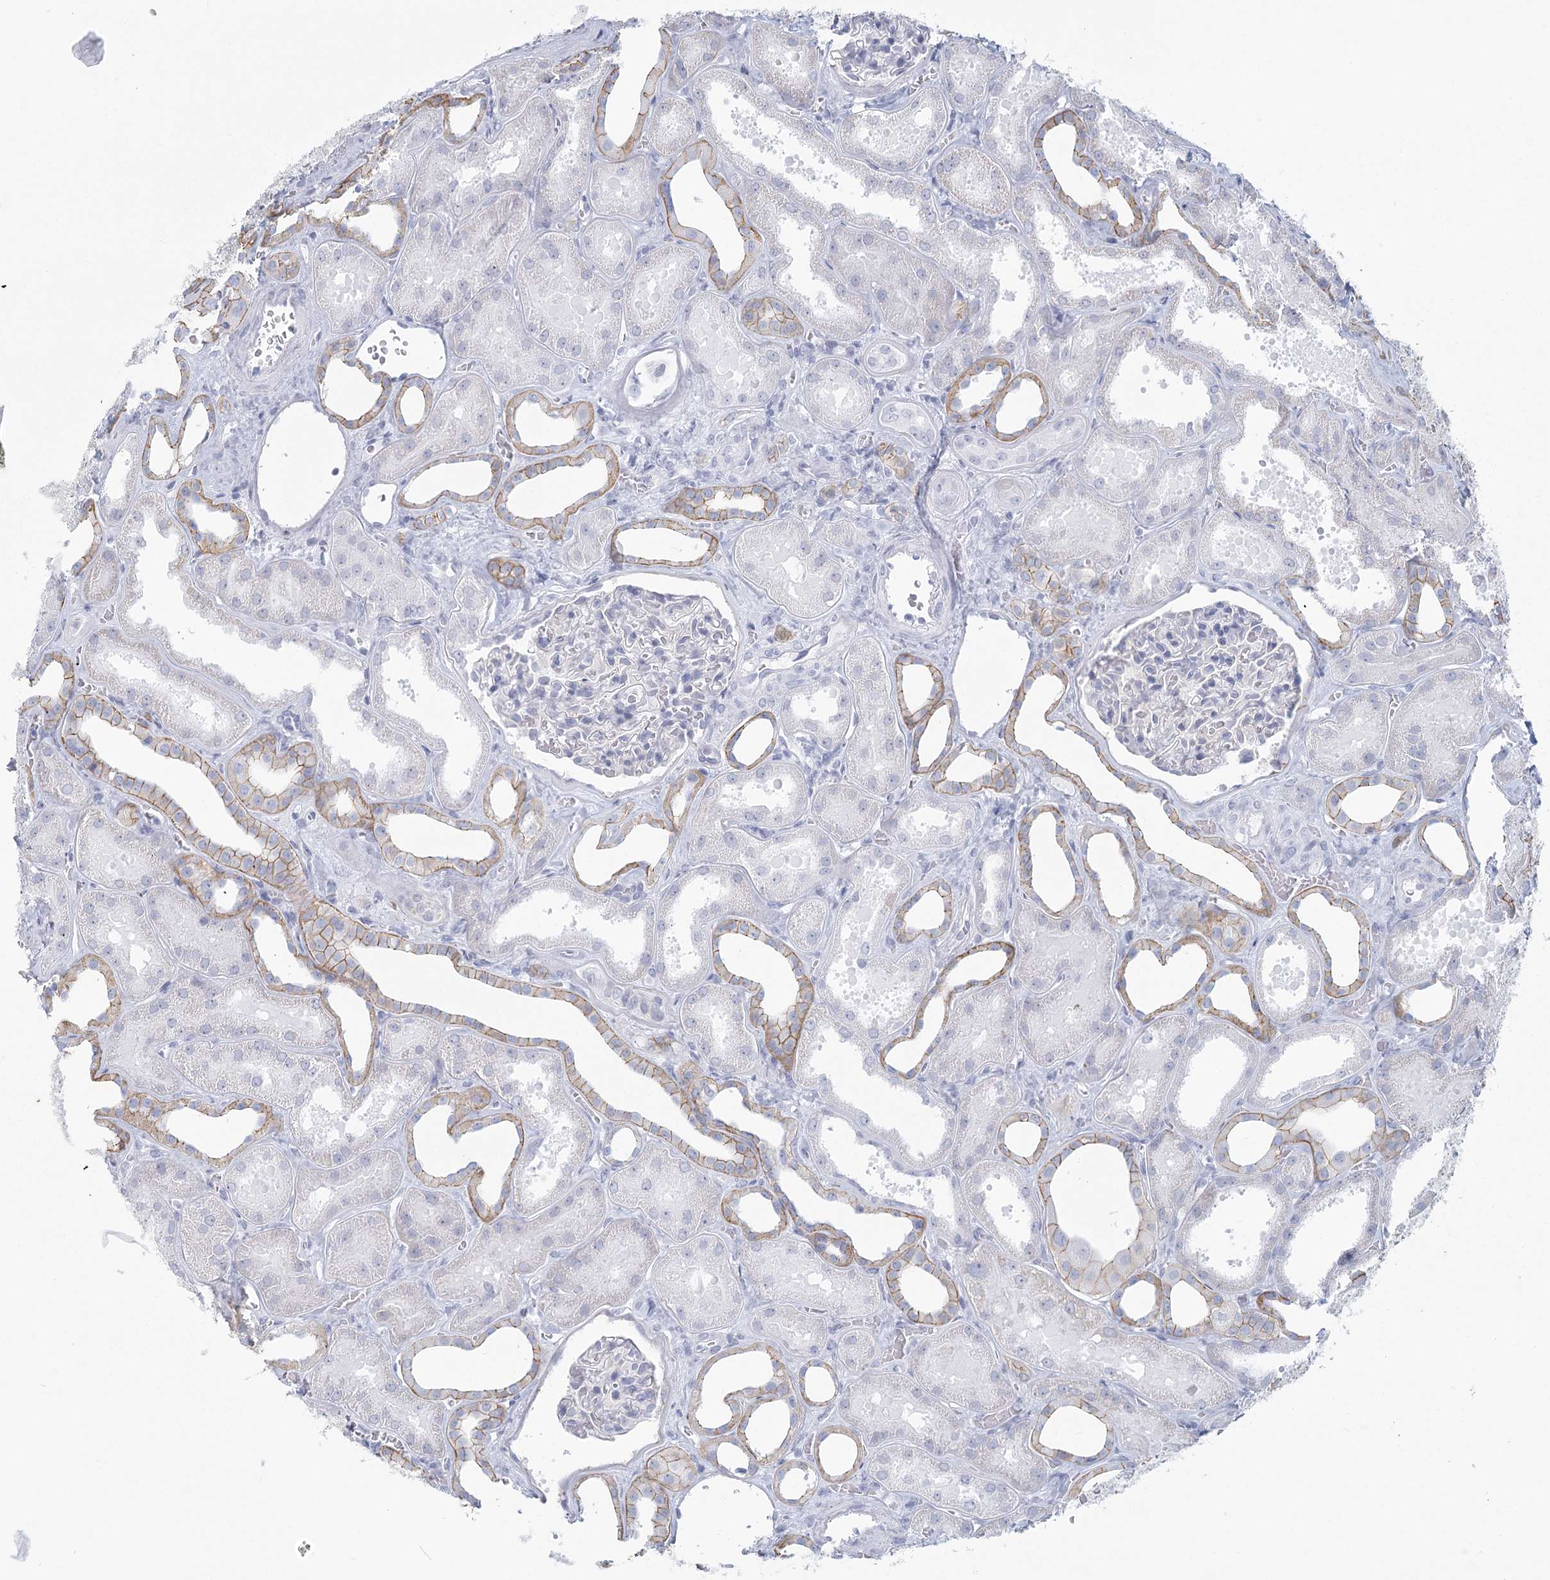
{"staining": {"intensity": "negative", "quantity": "none", "location": "none"}, "tissue": "kidney", "cell_type": "Cells in glomeruli", "image_type": "normal", "snomed": [{"axis": "morphology", "description": "Normal tissue, NOS"}, {"axis": "morphology", "description": "Adenocarcinoma, NOS"}, {"axis": "topography", "description": "Kidney"}], "caption": "Cells in glomeruli are negative for protein expression in normal human kidney. (DAB (3,3'-diaminobenzidine) IHC with hematoxylin counter stain).", "gene": "WNT8B", "patient": {"sex": "female", "age": 68}}